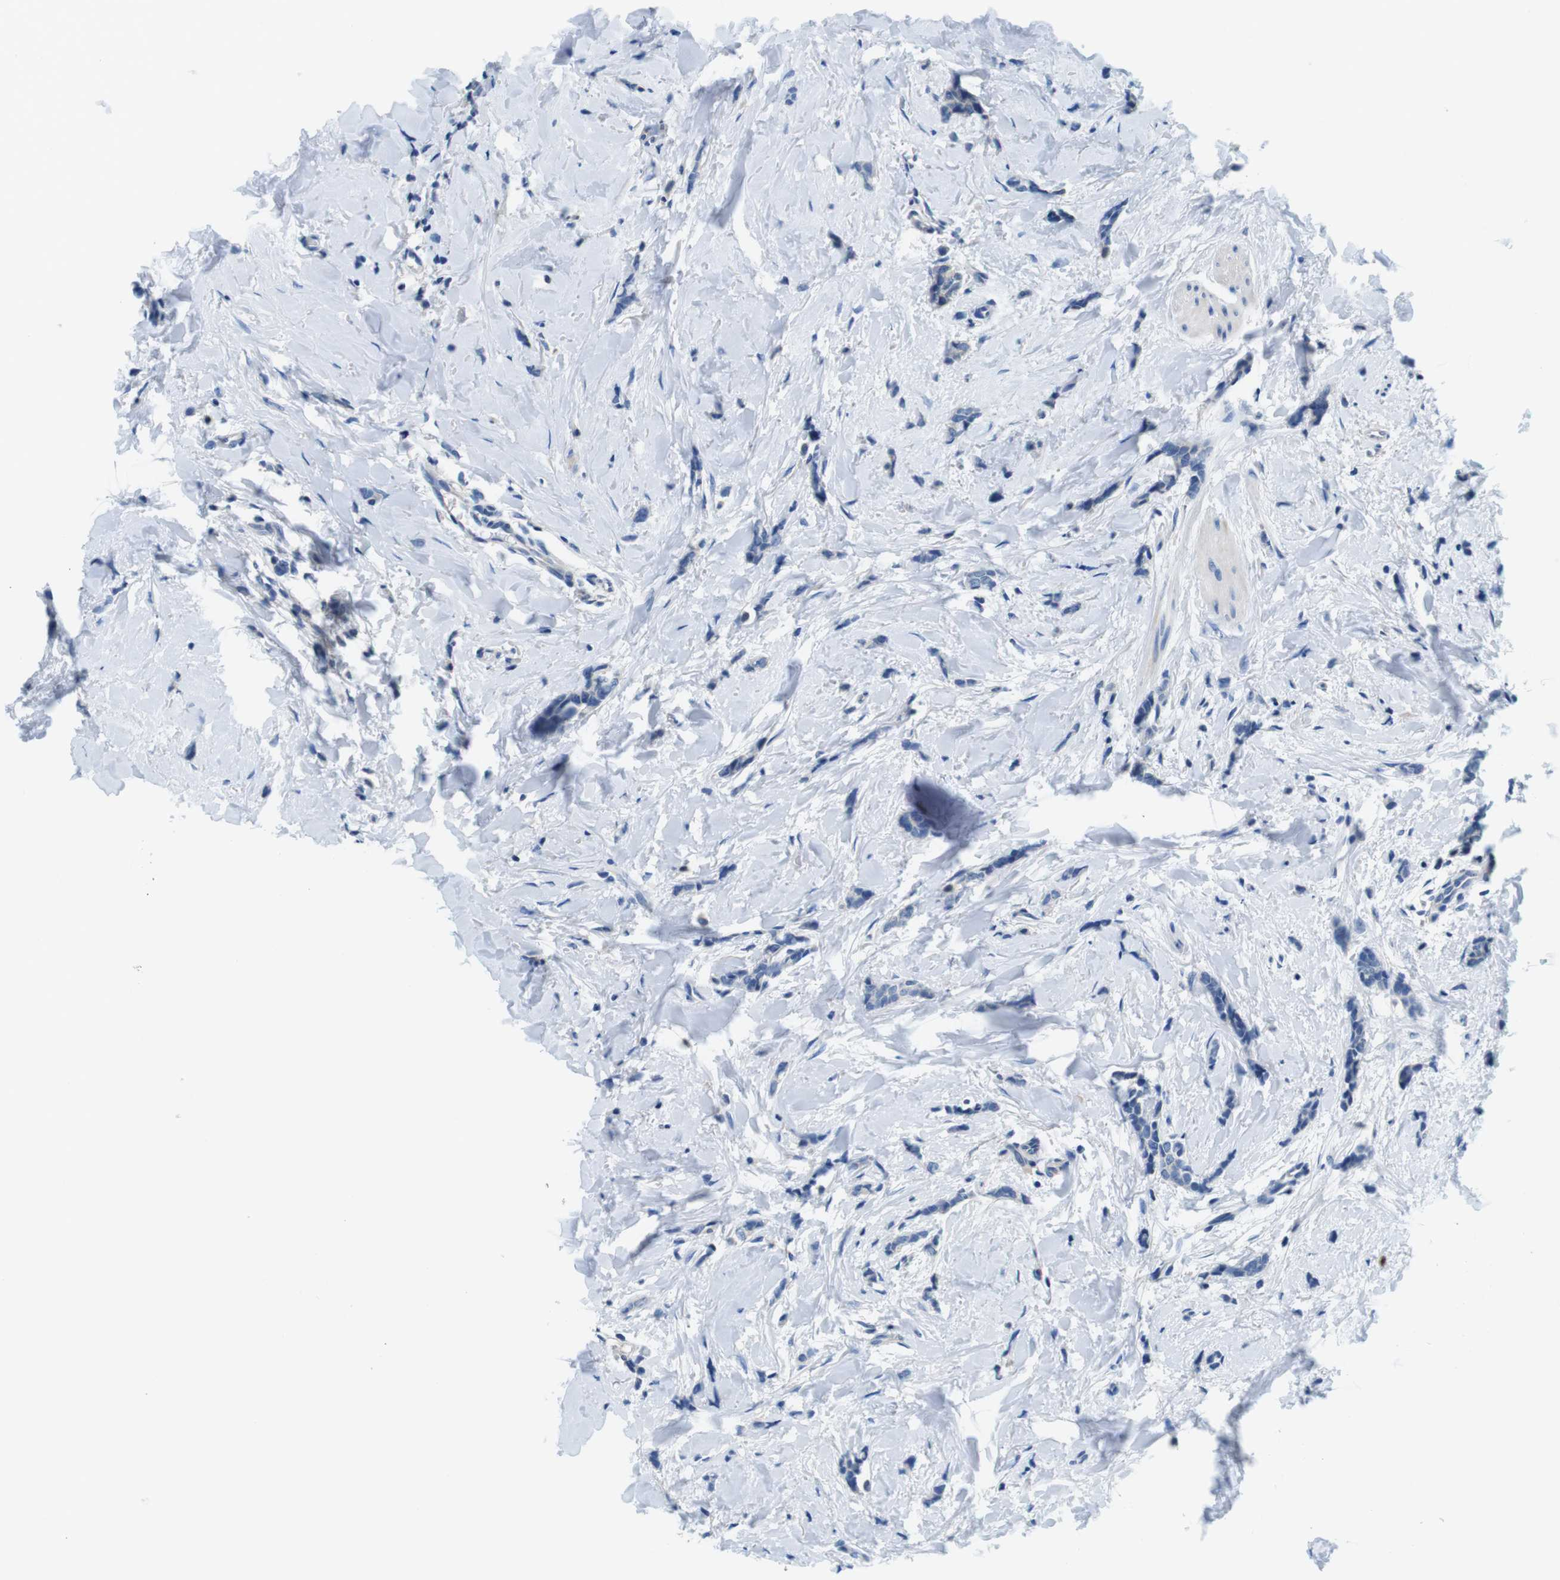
{"staining": {"intensity": "negative", "quantity": "none", "location": "none"}, "tissue": "breast cancer", "cell_type": "Tumor cells", "image_type": "cancer", "snomed": [{"axis": "morphology", "description": "Lobular carcinoma"}, {"axis": "topography", "description": "Skin"}, {"axis": "topography", "description": "Breast"}], "caption": "Immunohistochemistry (IHC) photomicrograph of neoplastic tissue: human breast cancer (lobular carcinoma) stained with DAB (3,3'-diaminobenzidine) demonstrates no significant protein expression in tumor cells.", "gene": "DENND4C", "patient": {"sex": "female", "age": 46}}